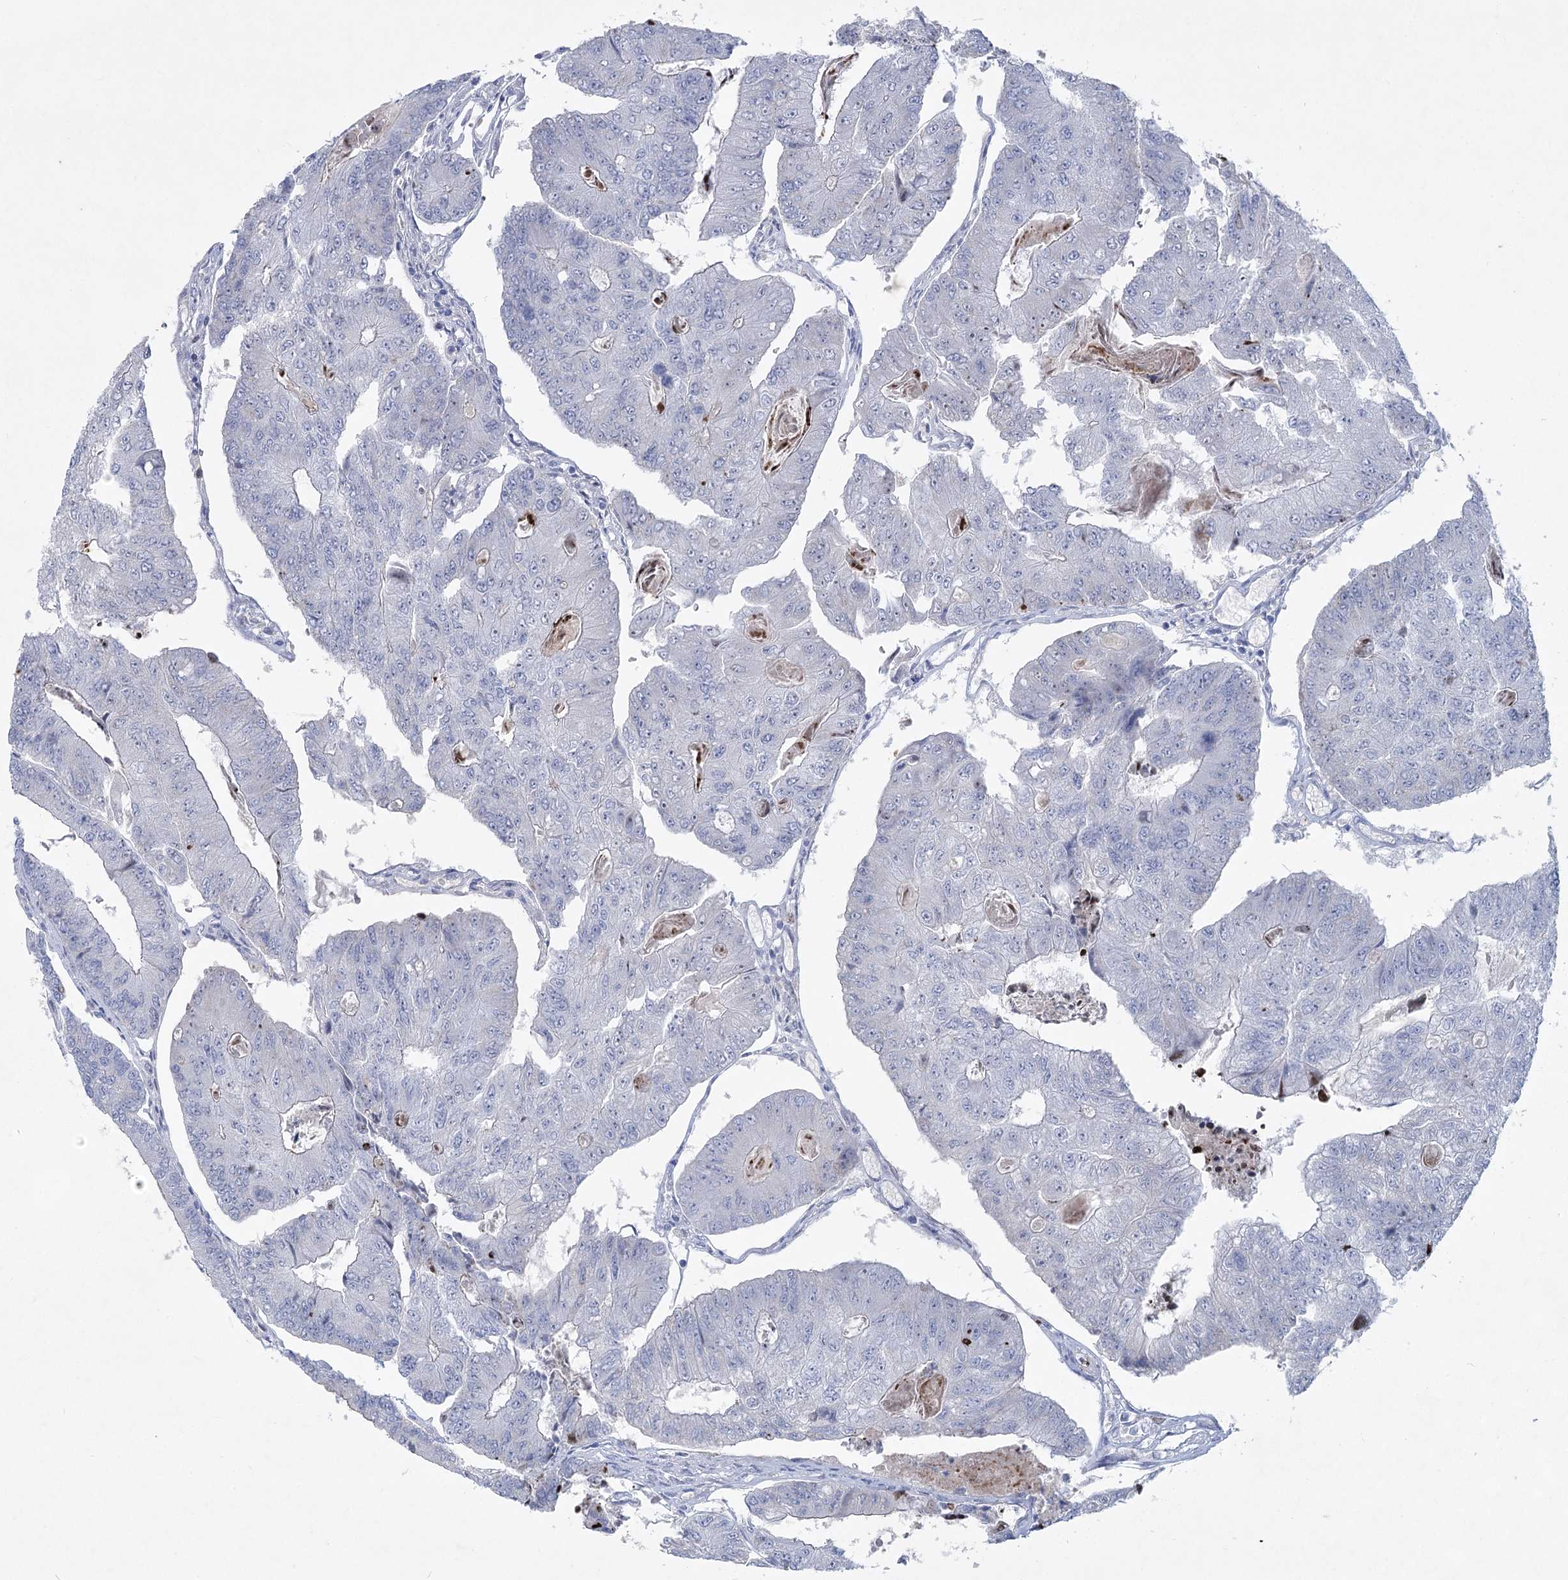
{"staining": {"intensity": "negative", "quantity": "none", "location": "none"}, "tissue": "colorectal cancer", "cell_type": "Tumor cells", "image_type": "cancer", "snomed": [{"axis": "morphology", "description": "Adenocarcinoma, NOS"}, {"axis": "topography", "description": "Colon"}], "caption": "An immunohistochemistry micrograph of colorectal cancer (adenocarcinoma) is shown. There is no staining in tumor cells of colorectal cancer (adenocarcinoma).", "gene": "WDR74", "patient": {"sex": "female", "age": 67}}